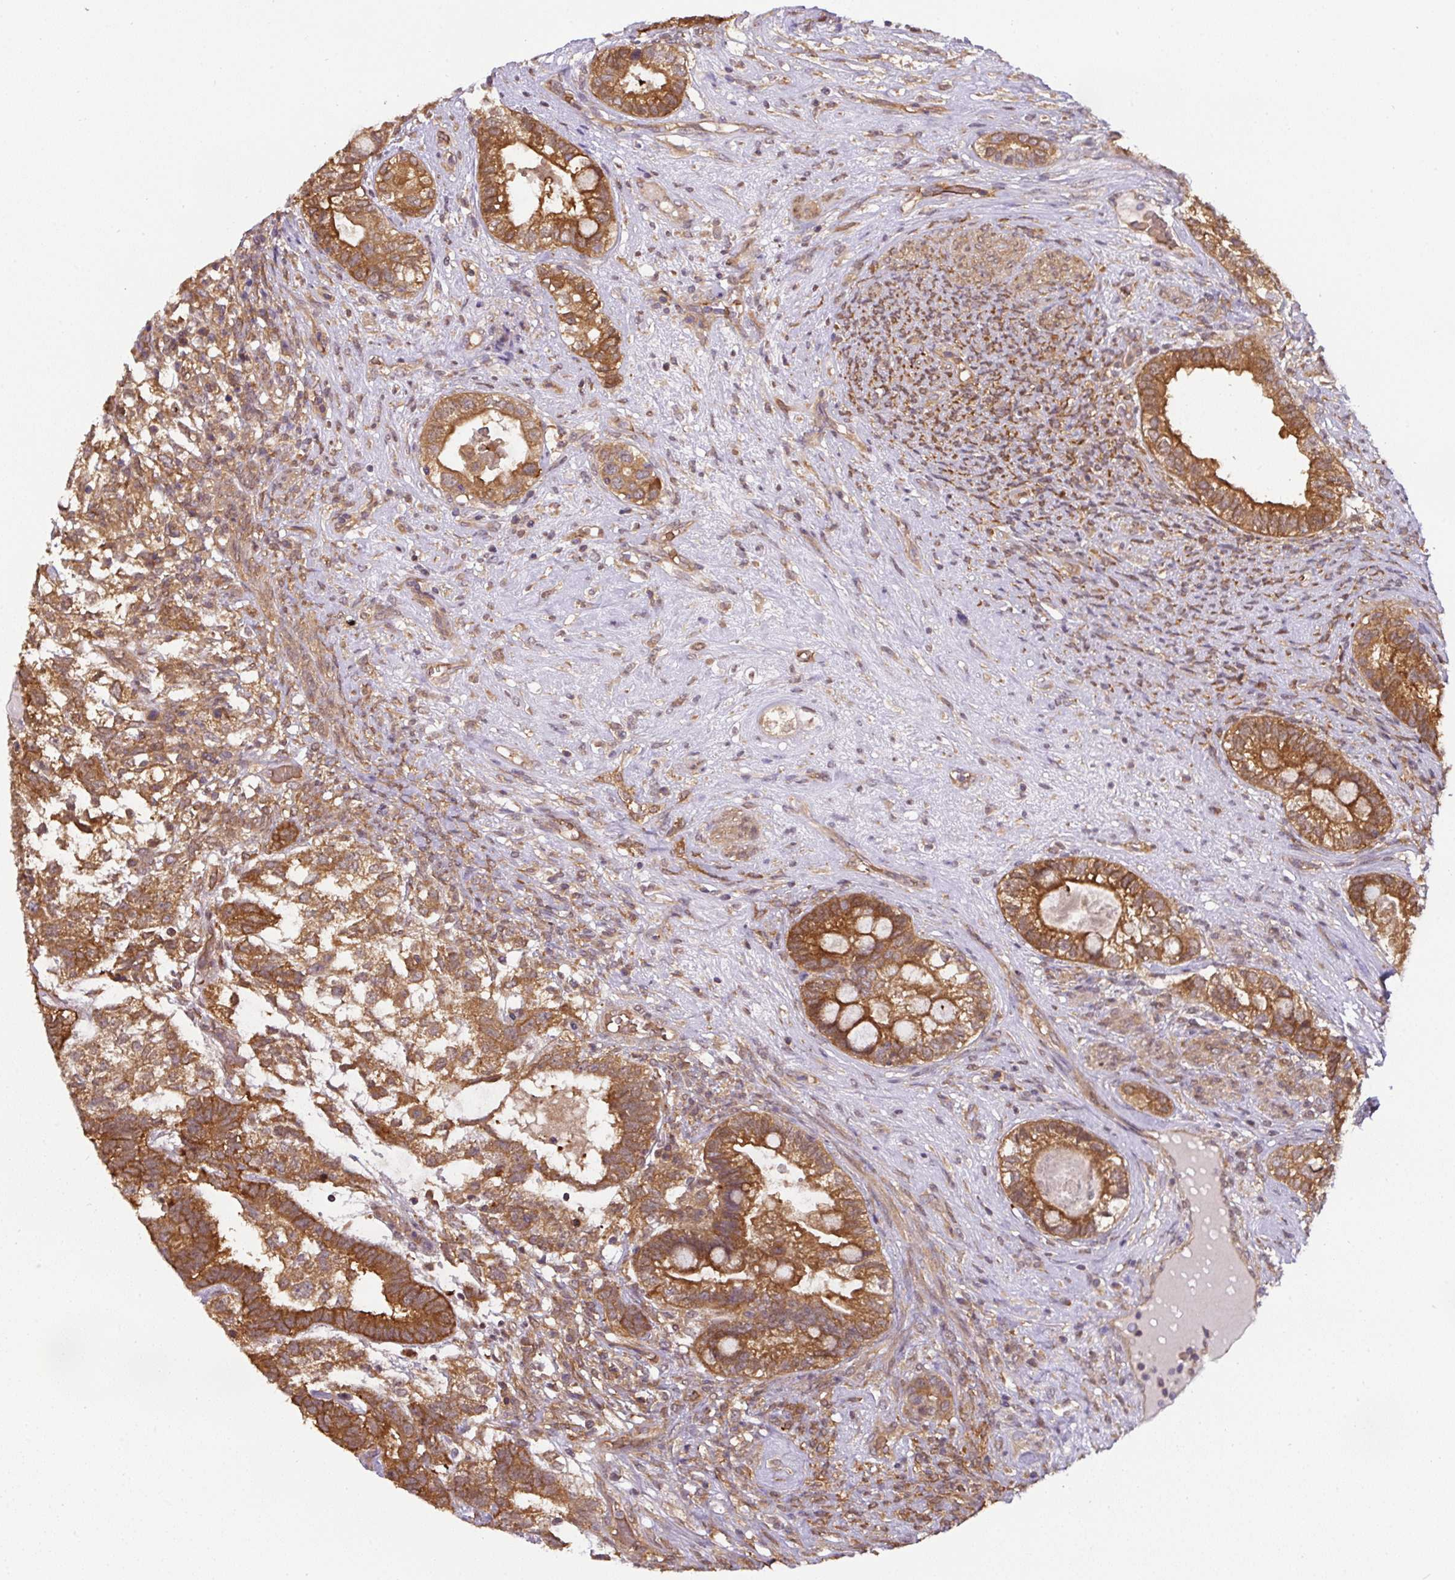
{"staining": {"intensity": "strong", "quantity": ">75%", "location": "cytoplasmic/membranous"}, "tissue": "testis cancer", "cell_type": "Tumor cells", "image_type": "cancer", "snomed": [{"axis": "morphology", "description": "Seminoma, NOS"}, {"axis": "morphology", "description": "Carcinoma, Embryonal, NOS"}, {"axis": "topography", "description": "Testis"}], "caption": "DAB (3,3'-diaminobenzidine) immunohistochemical staining of embryonal carcinoma (testis) reveals strong cytoplasmic/membranous protein expression in about >75% of tumor cells.", "gene": "ST13", "patient": {"sex": "male", "age": 41}}